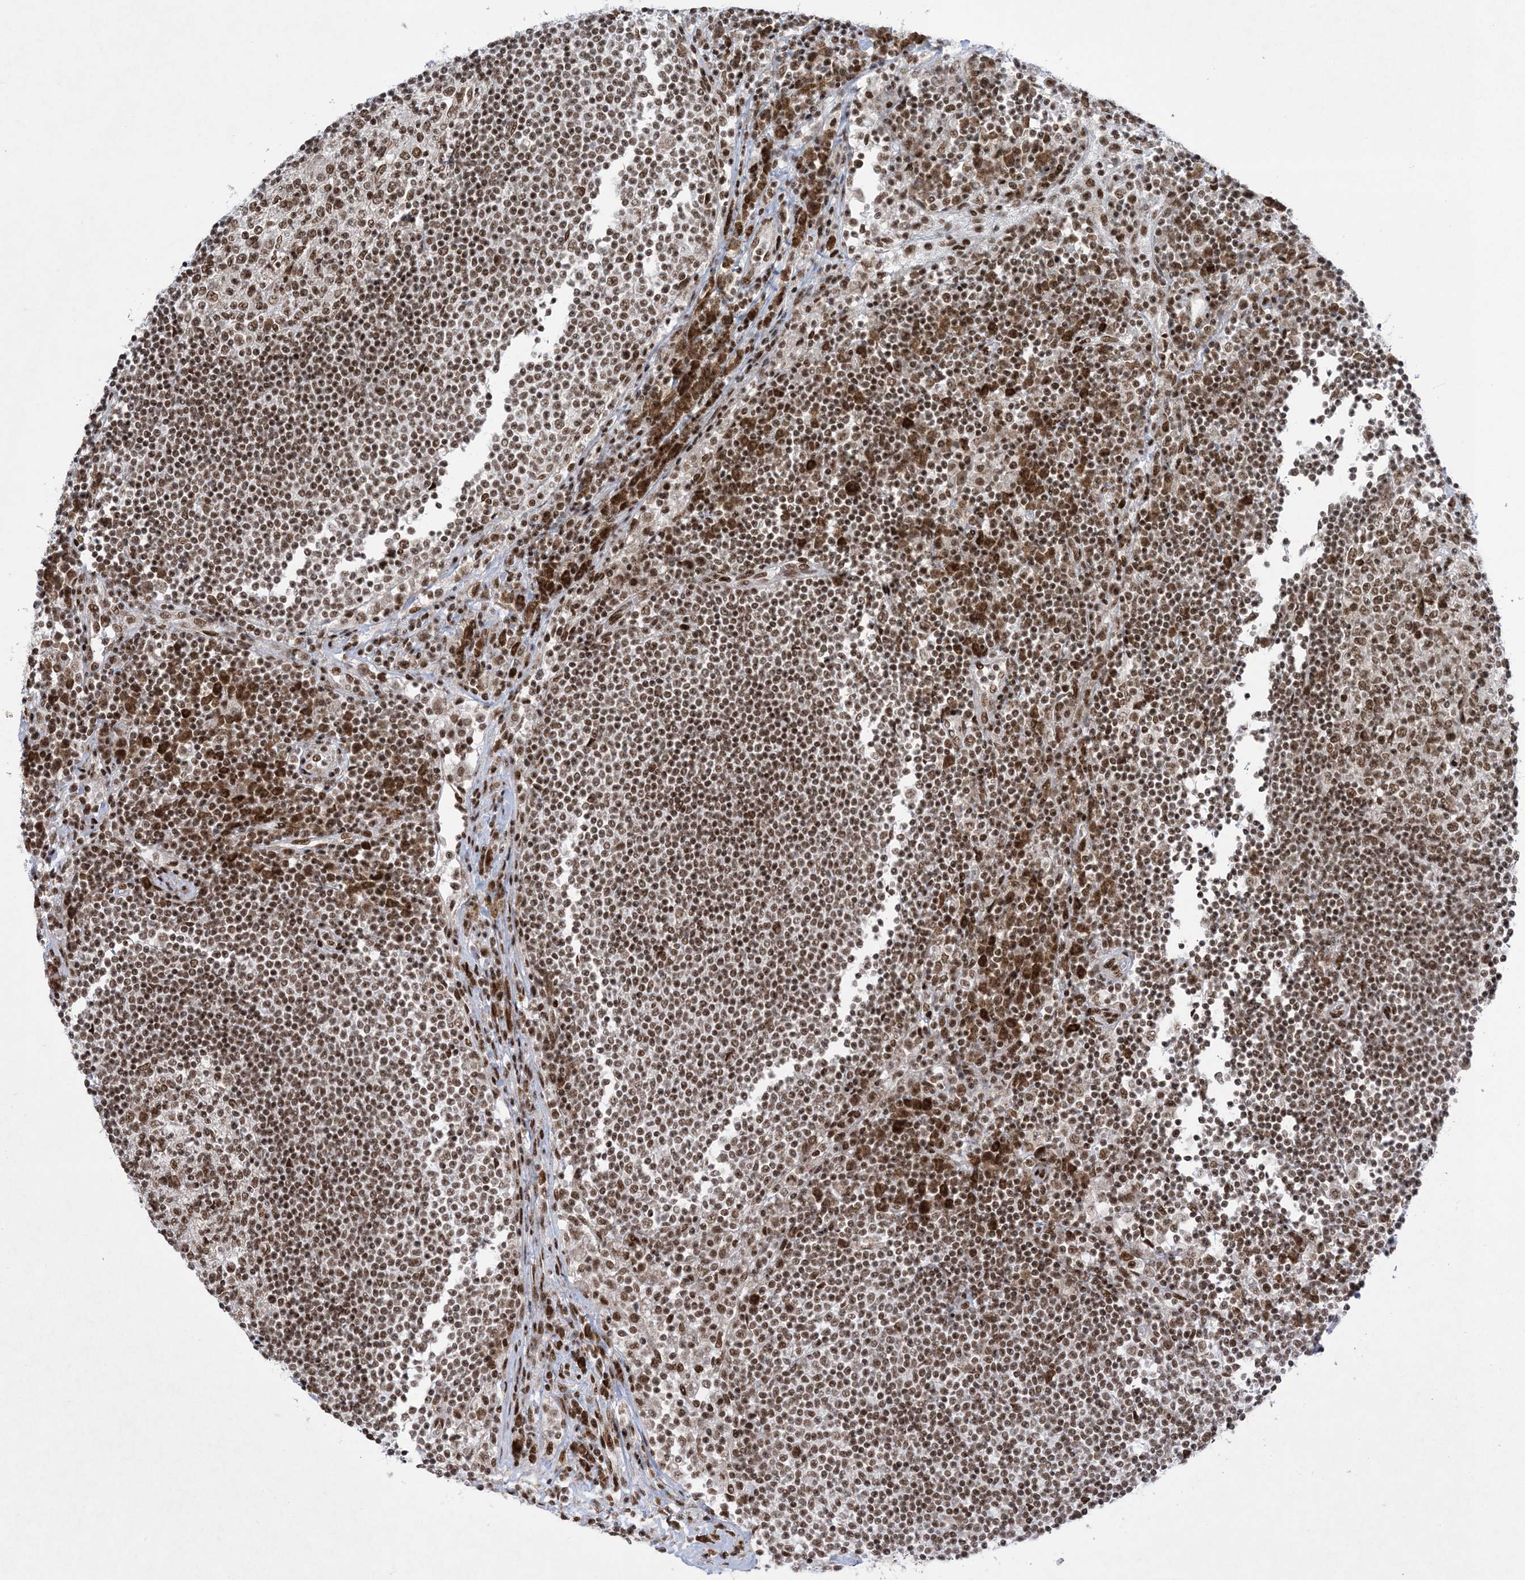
{"staining": {"intensity": "moderate", "quantity": ">75%", "location": "nuclear"}, "tissue": "lymph node", "cell_type": "Germinal center cells", "image_type": "normal", "snomed": [{"axis": "morphology", "description": "Normal tissue, NOS"}, {"axis": "topography", "description": "Lymph node"}], "caption": "Immunohistochemical staining of normal lymph node exhibits moderate nuclear protein staining in about >75% of germinal center cells. Nuclei are stained in blue.", "gene": "PKNOX2", "patient": {"sex": "female", "age": 53}}